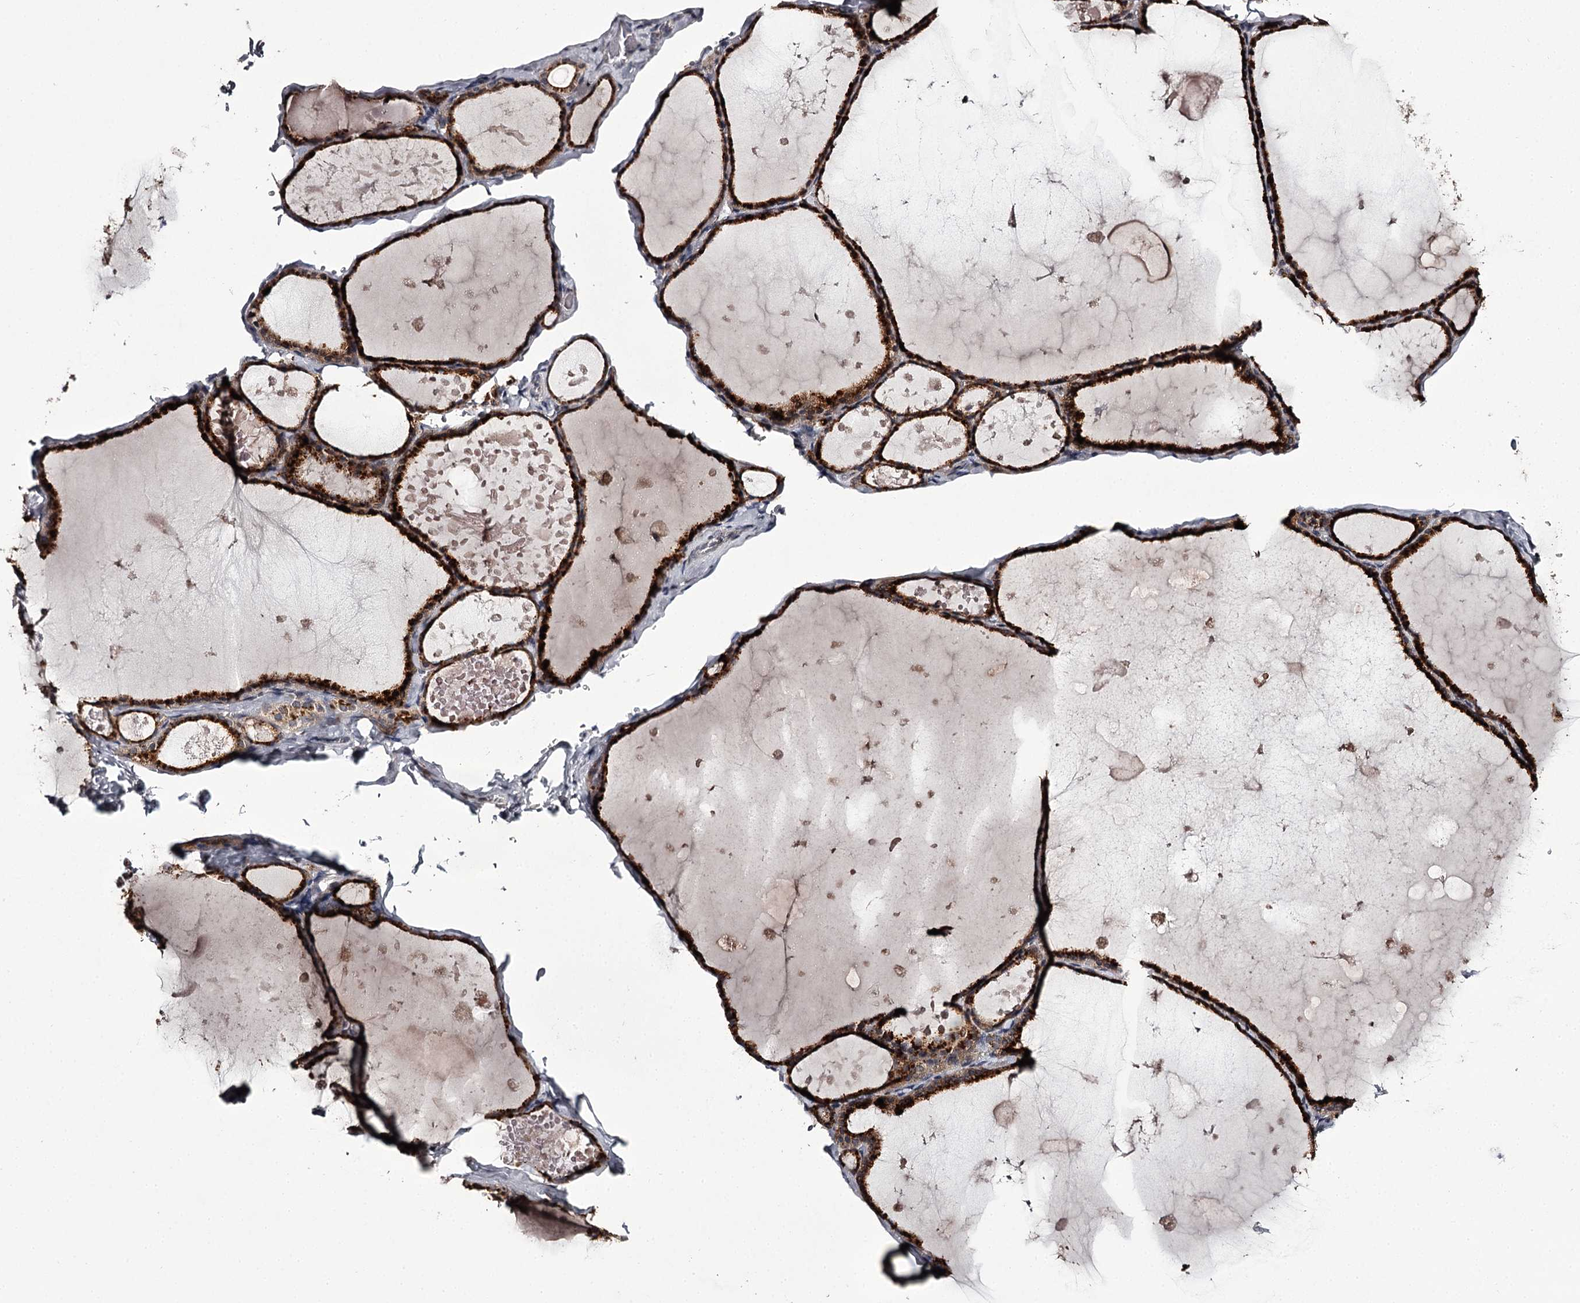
{"staining": {"intensity": "strong", "quantity": ">75%", "location": "cytoplasmic/membranous"}, "tissue": "thyroid gland", "cell_type": "Glandular cells", "image_type": "normal", "snomed": [{"axis": "morphology", "description": "Normal tissue, NOS"}, {"axis": "topography", "description": "Thyroid gland"}], "caption": "Immunohistochemistry photomicrograph of unremarkable human thyroid gland stained for a protein (brown), which shows high levels of strong cytoplasmic/membranous staining in approximately >75% of glandular cells.", "gene": "SLC32A1", "patient": {"sex": "male", "age": 56}}